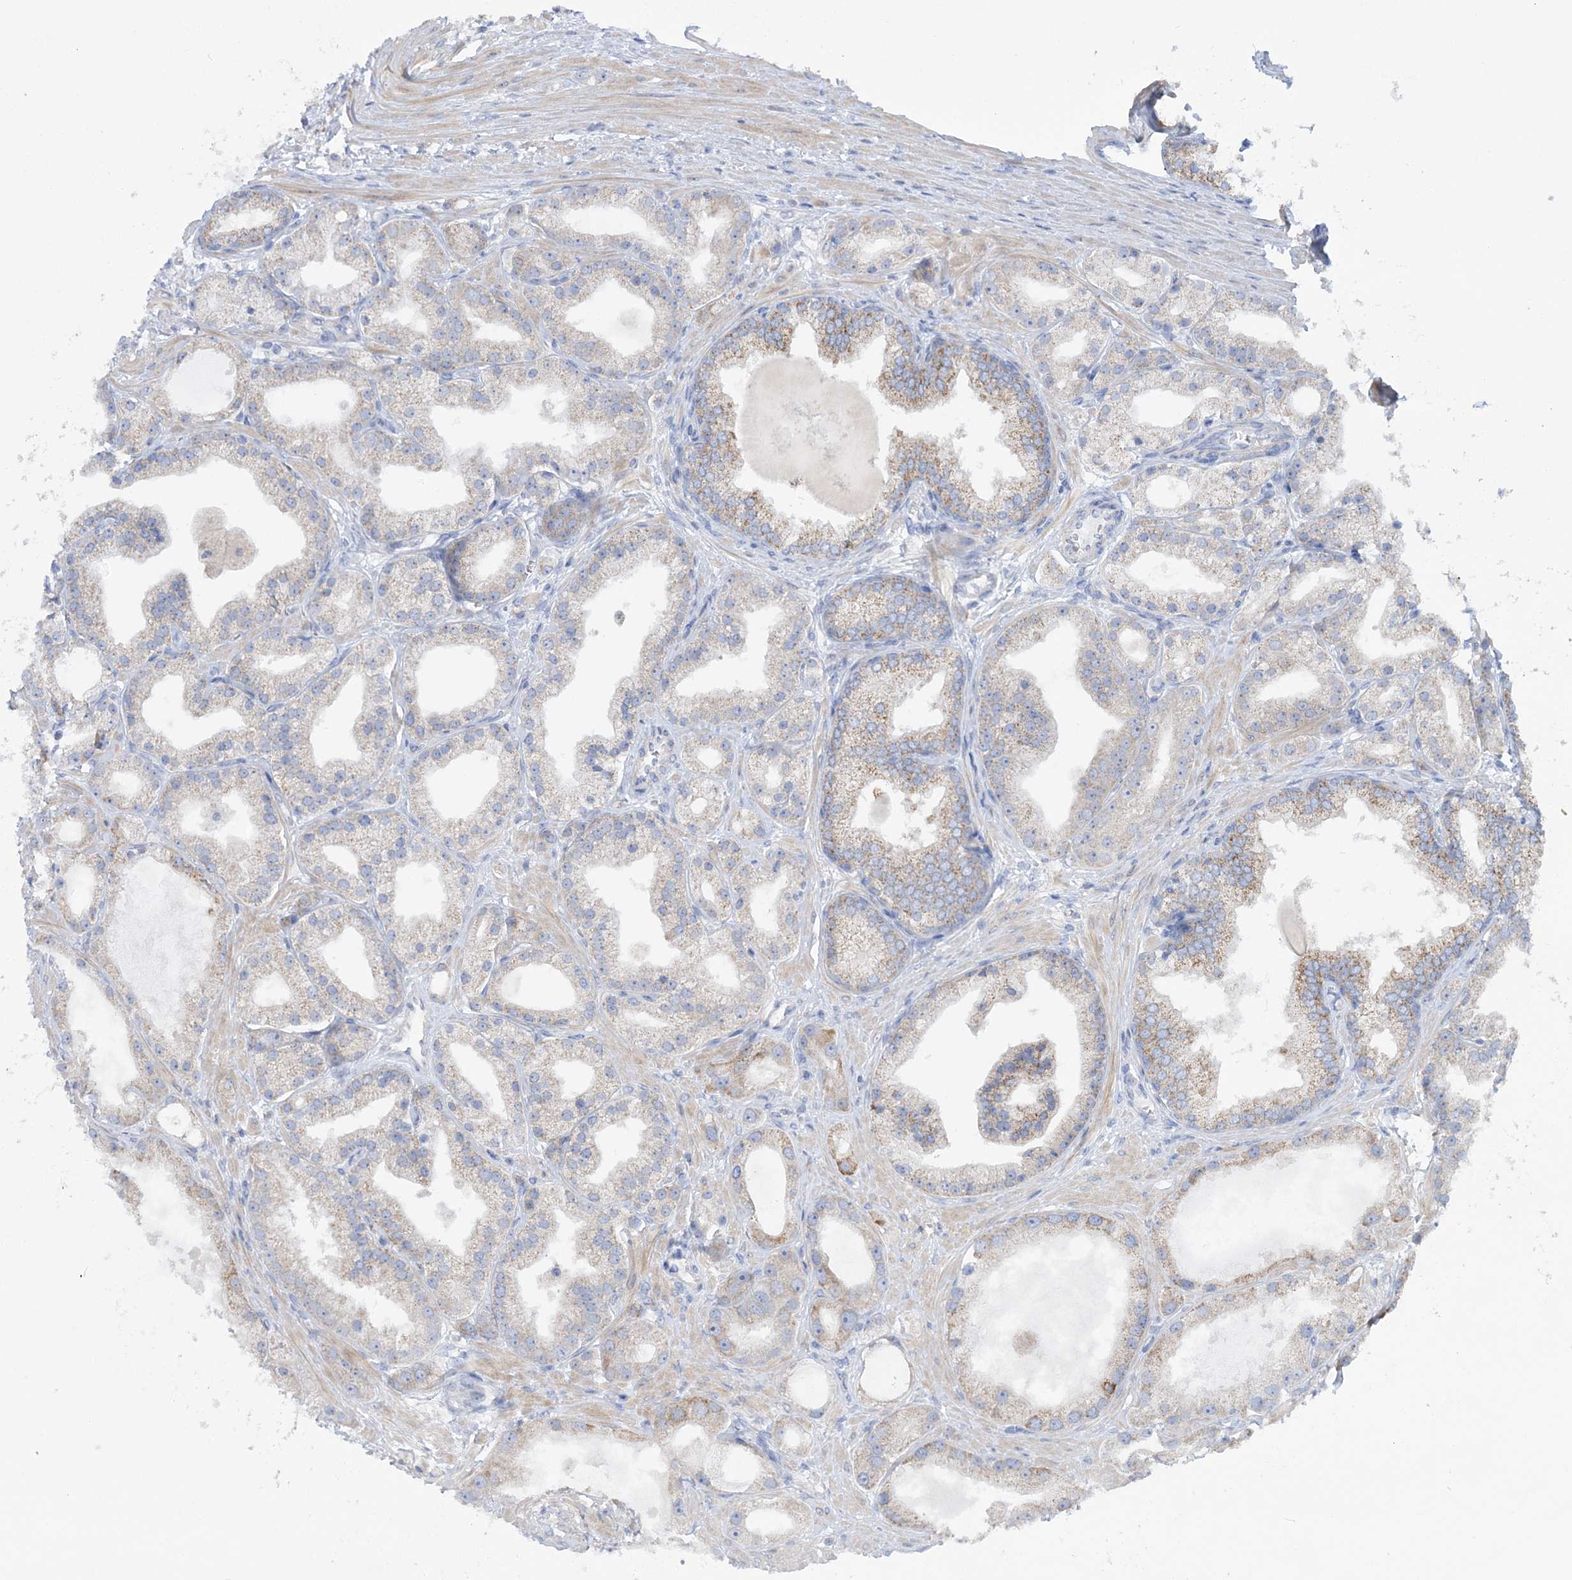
{"staining": {"intensity": "weak", "quantity": "<25%", "location": "cytoplasmic/membranous"}, "tissue": "prostate cancer", "cell_type": "Tumor cells", "image_type": "cancer", "snomed": [{"axis": "morphology", "description": "Adenocarcinoma, Low grade"}, {"axis": "topography", "description": "Prostate"}], "caption": "This image is of prostate cancer (low-grade adenocarcinoma) stained with immunohistochemistry to label a protein in brown with the nuclei are counter-stained blue. There is no staining in tumor cells.", "gene": "MMADHC", "patient": {"sex": "male", "age": 67}}